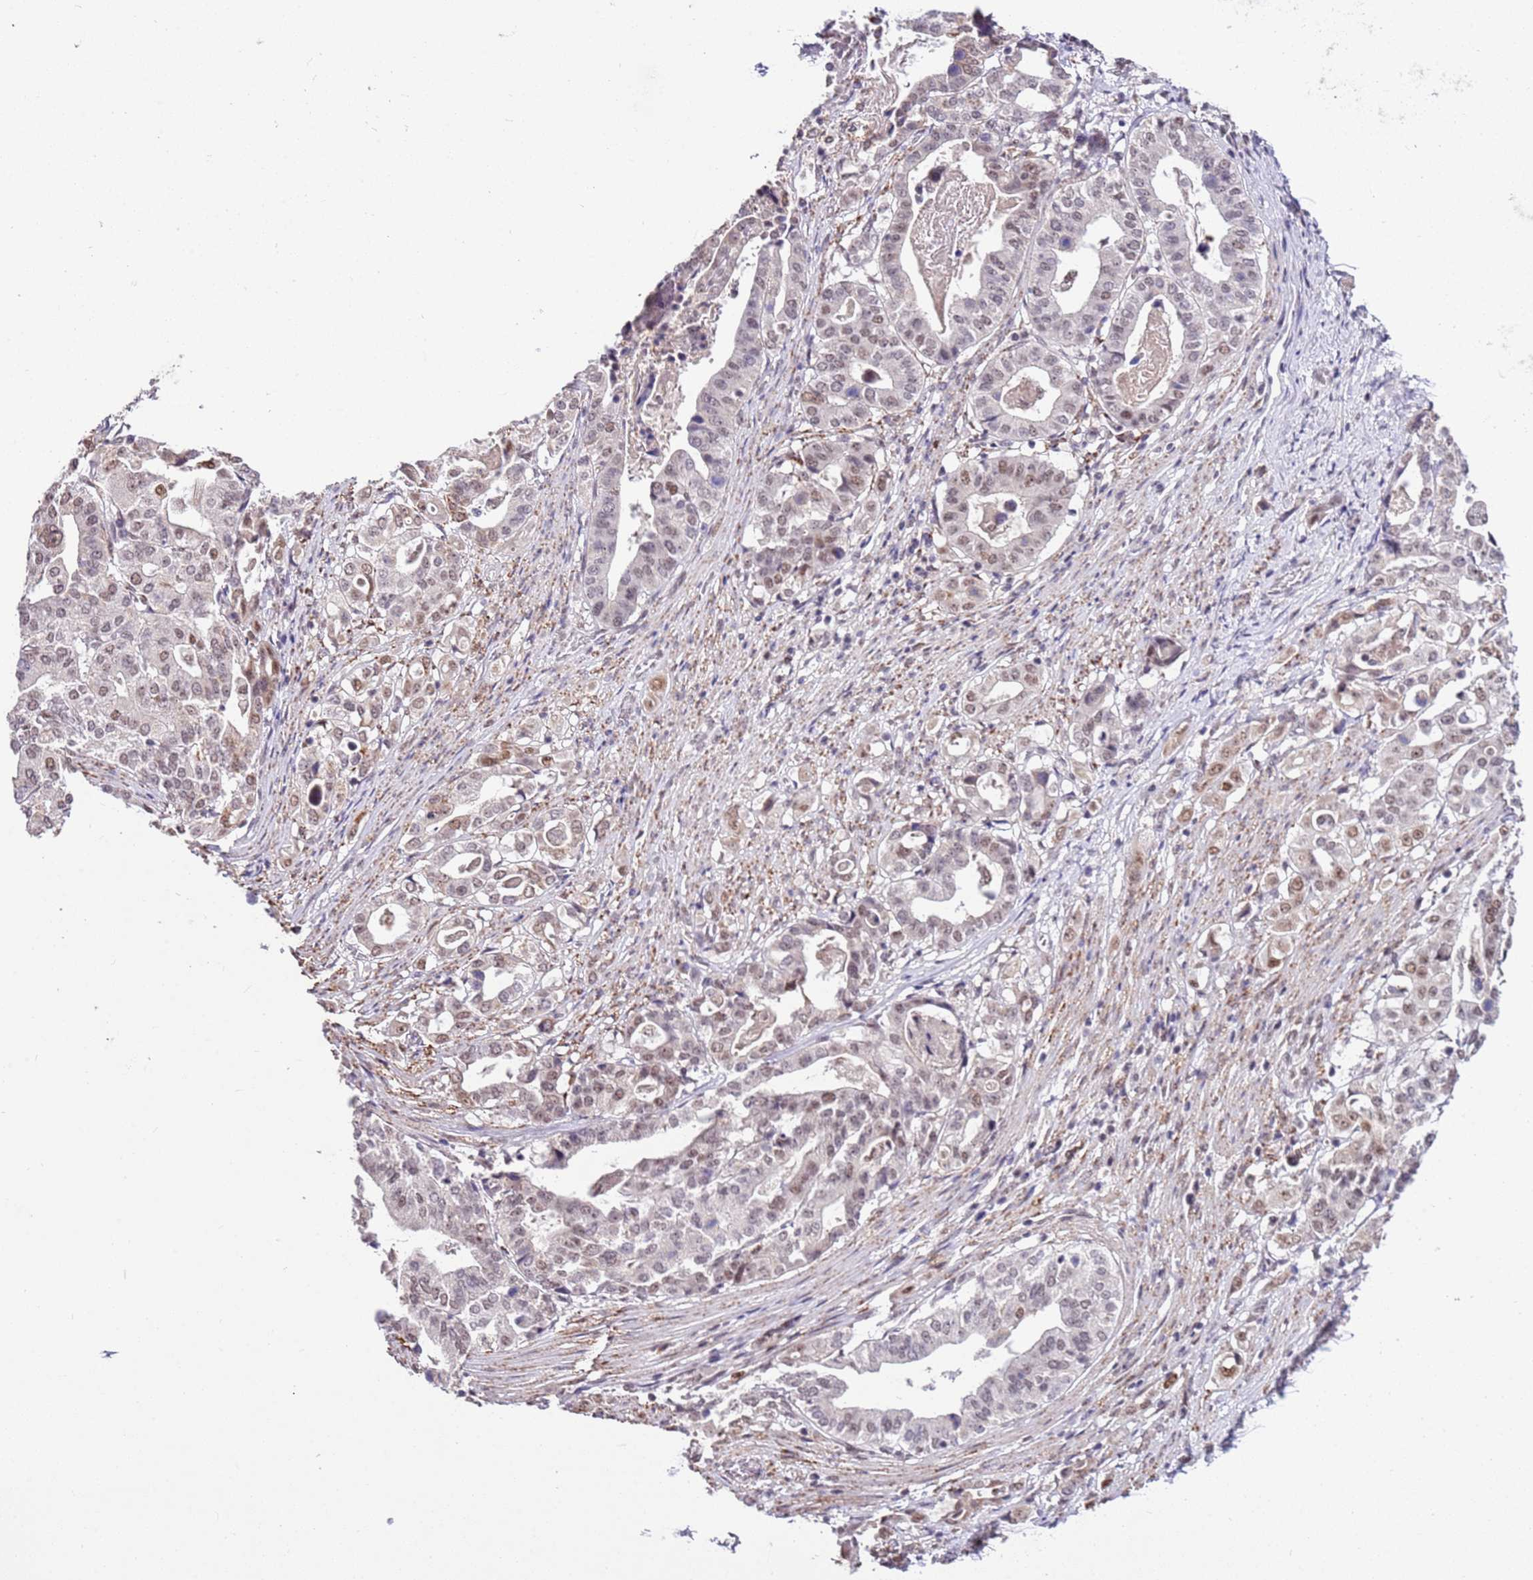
{"staining": {"intensity": "weak", "quantity": "25%-75%", "location": "nuclear"}, "tissue": "stomach cancer", "cell_type": "Tumor cells", "image_type": "cancer", "snomed": [{"axis": "morphology", "description": "Adenocarcinoma, NOS"}, {"axis": "topography", "description": "Stomach"}], "caption": "Stomach adenocarcinoma was stained to show a protein in brown. There is low levels of weak nuclear staining in about 25%-75% of tumor cells.", "gene": "AKAP8L", "patient": {"sex": "male", "age": 48}}